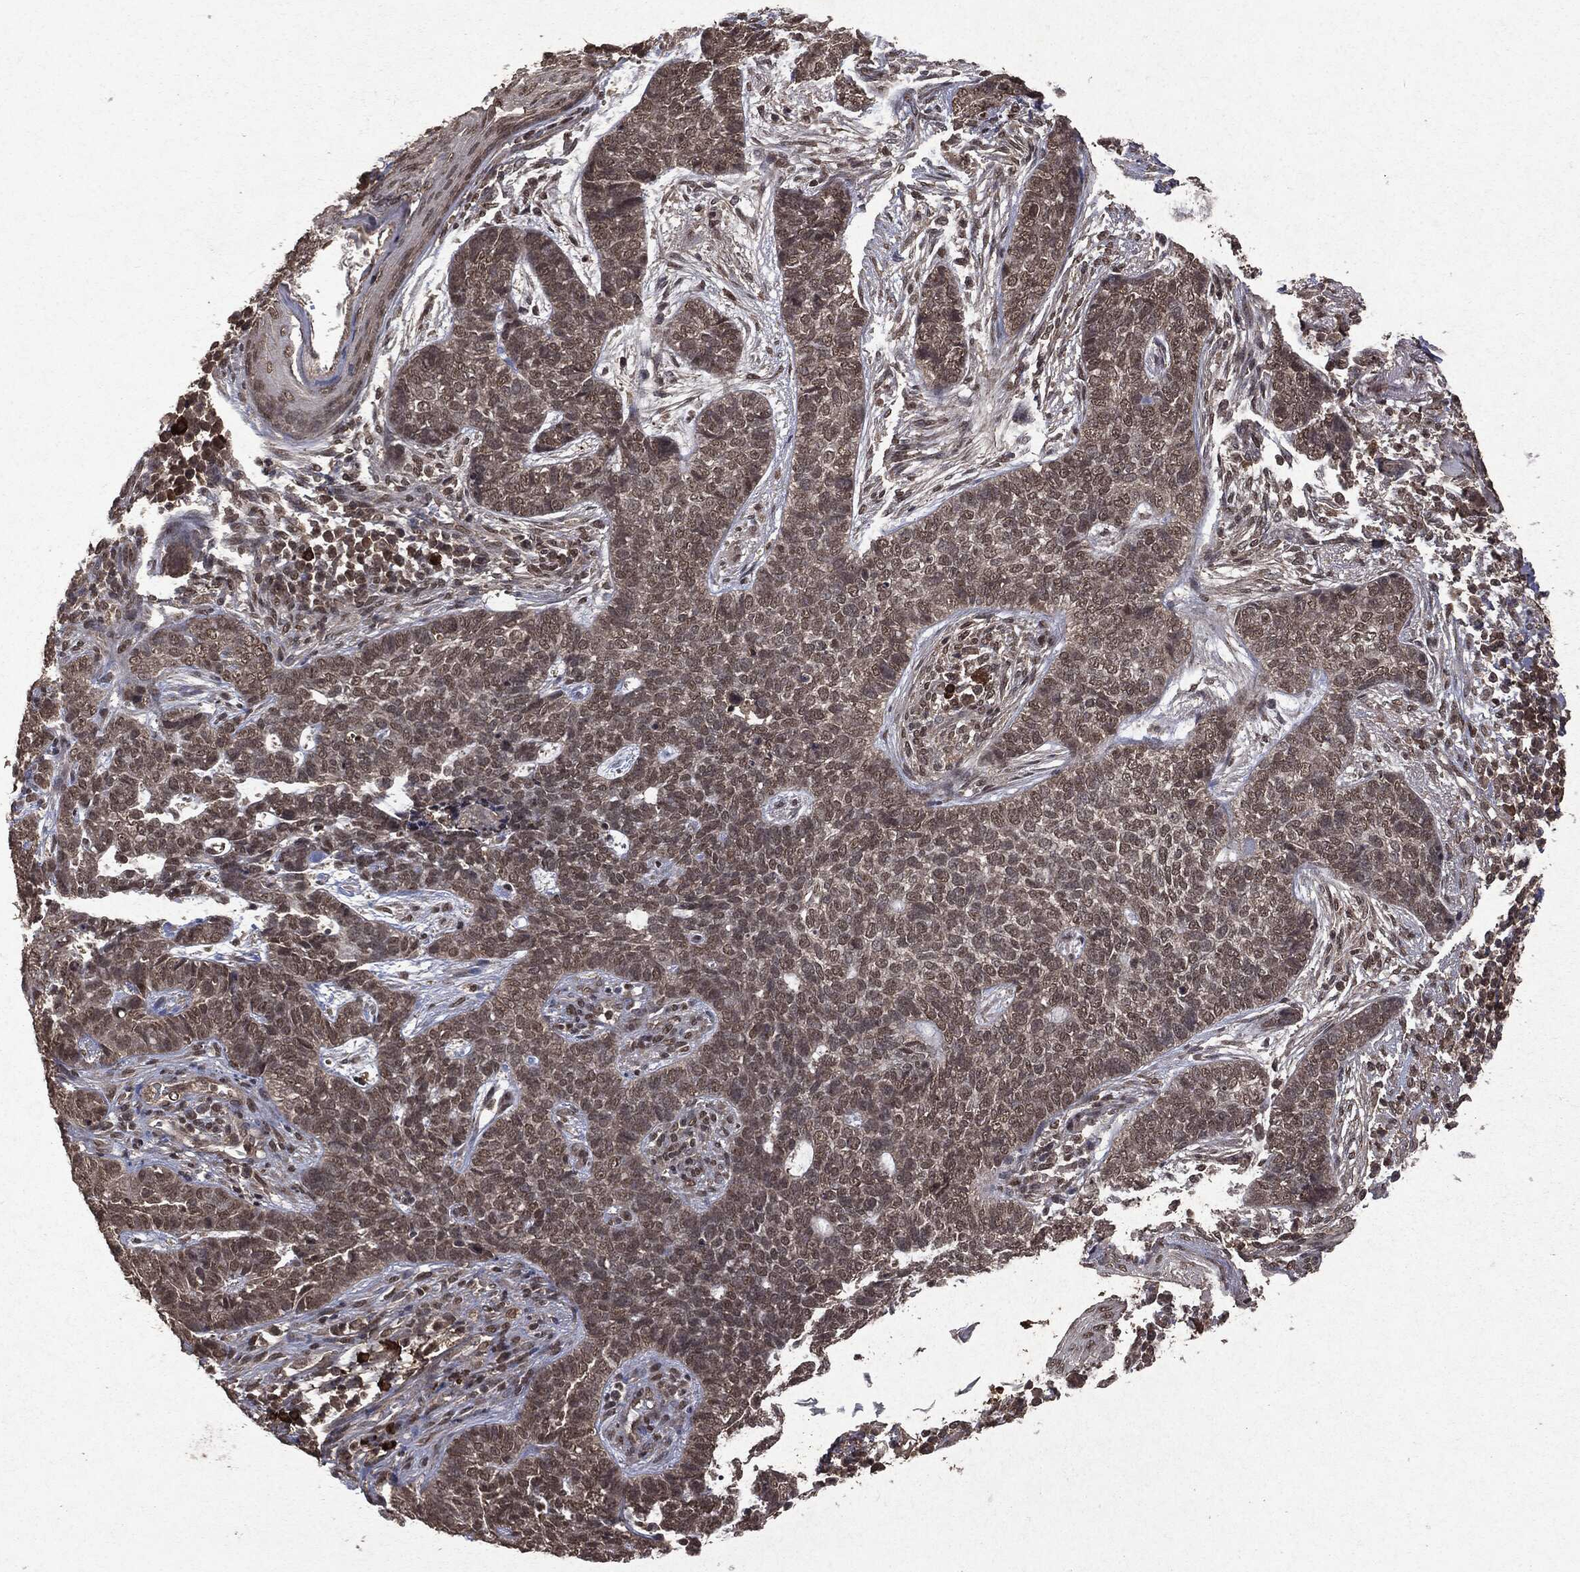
{"staining": {"intensity": "weak", "quantity": ">75%", "location": "nuclear"}, "tissue": "skin cancer", "cell_type": "Tumor cells", "image_type": "cancer", "snomed": [{"axis": "morphology", "description": "Squamous cell carcinoma, NOS"}, {"axis": "topography", "description": "Skin"}], "caption": "This image demonstrates IHC staining of skin squamous cell carcinoma, with low weak nuclear positivity in approximately >75% of tumor cells.", "gene": "PEBP1", "patient": {"sex": "male", "age": 88}}